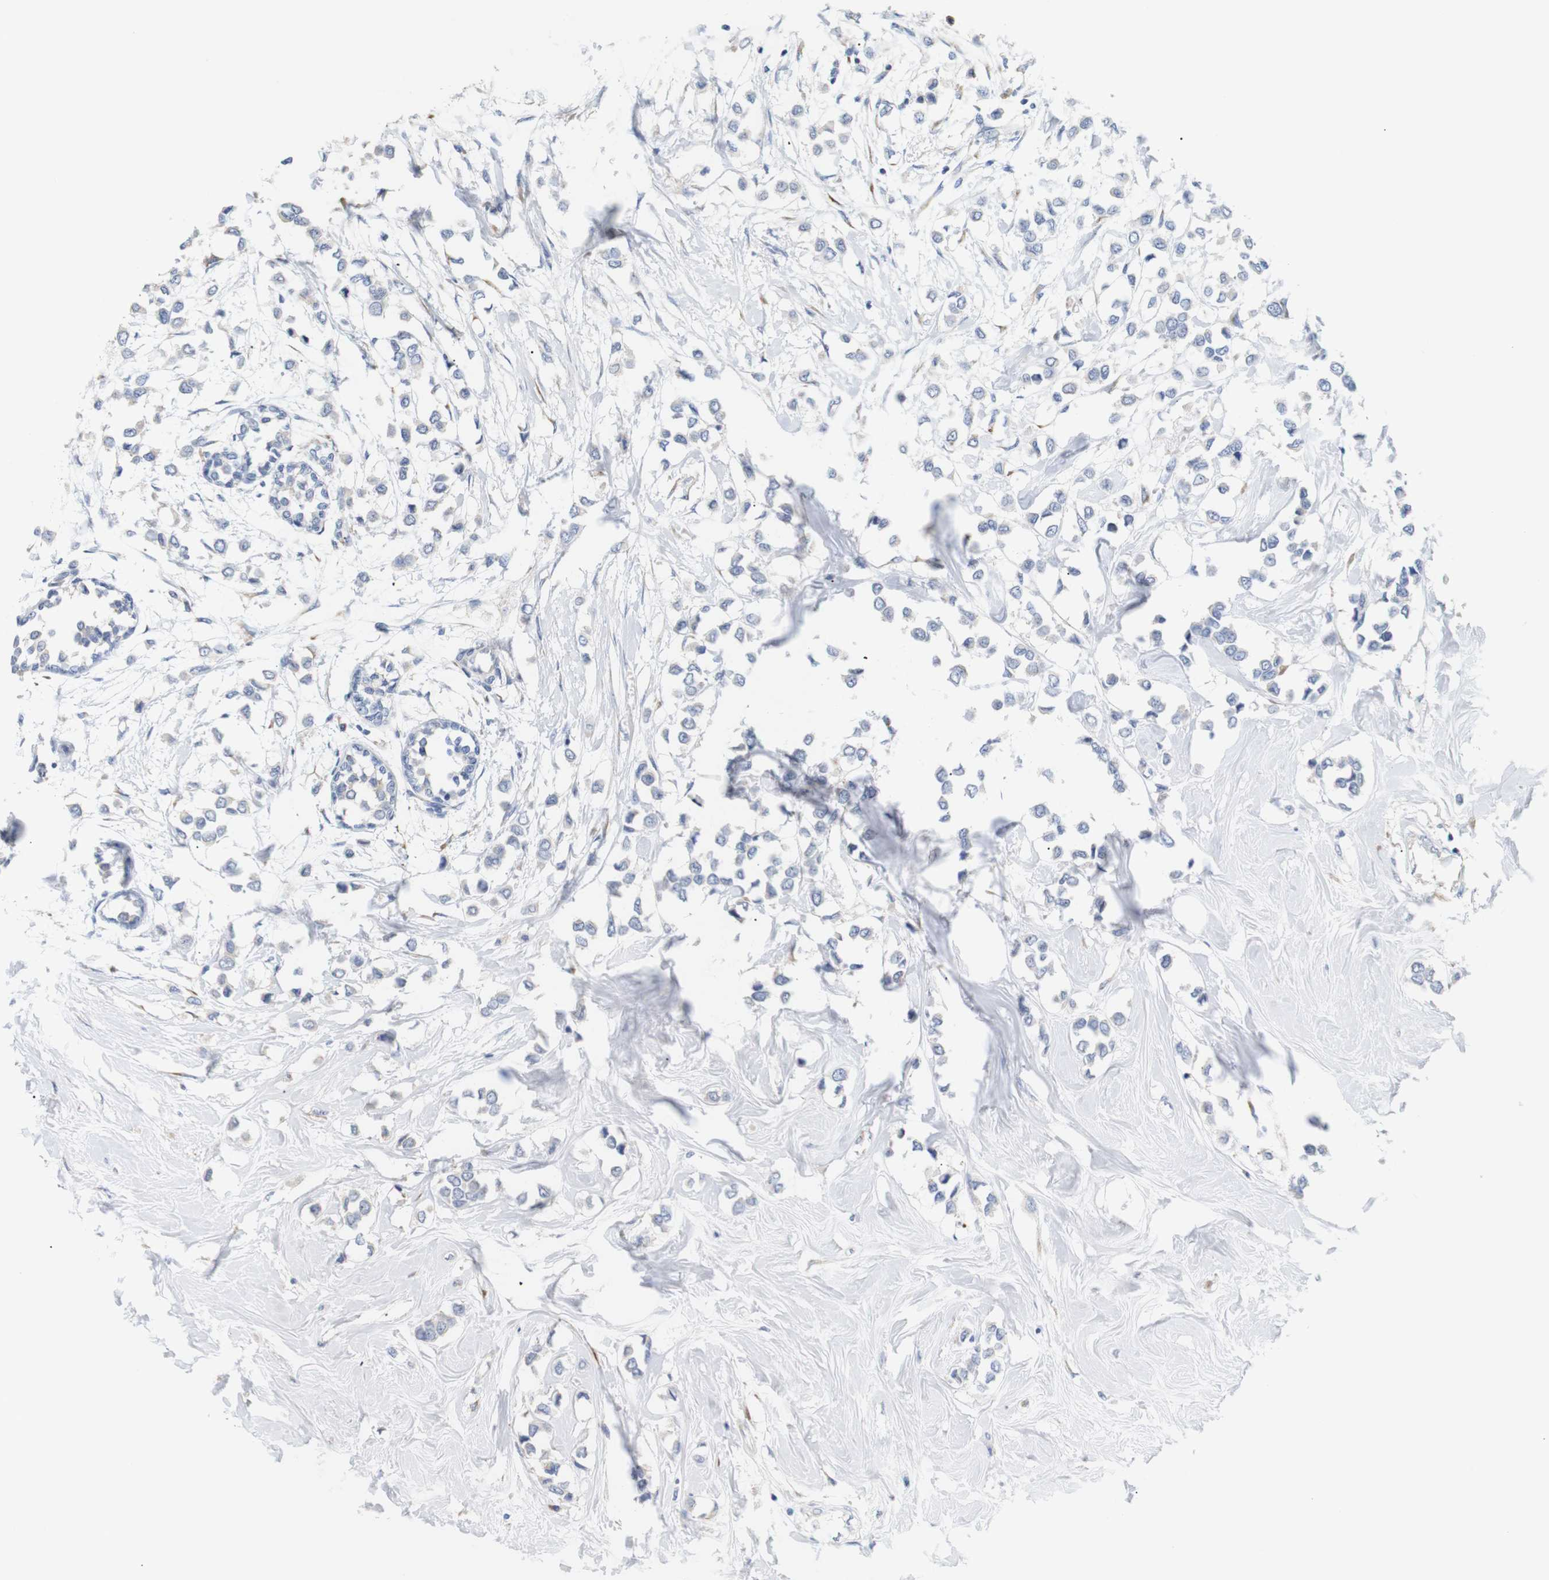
{"staining": {"intensity": "negative", "quantity": "none", "location": "none"}, "tissue": "breast cancer", "cell_type": "Tumor cells", "image_type": "cancer", "snomed": [{"axis": "morphology", "description": "Lobular carcinoma"}, {"axis": "topography", "description": "Breast"}], "caption": "Protein analysis of breast cancer (lobular carcinoma) shows no significant expression in tumor cells. (Brightfield microscopy of DAB (3,3'-diaminobenzidine) immunohistochemistry (IHC) at high magnification).", "gene": "TRIM5", "patient": {"sex": "female", "age": 51}}